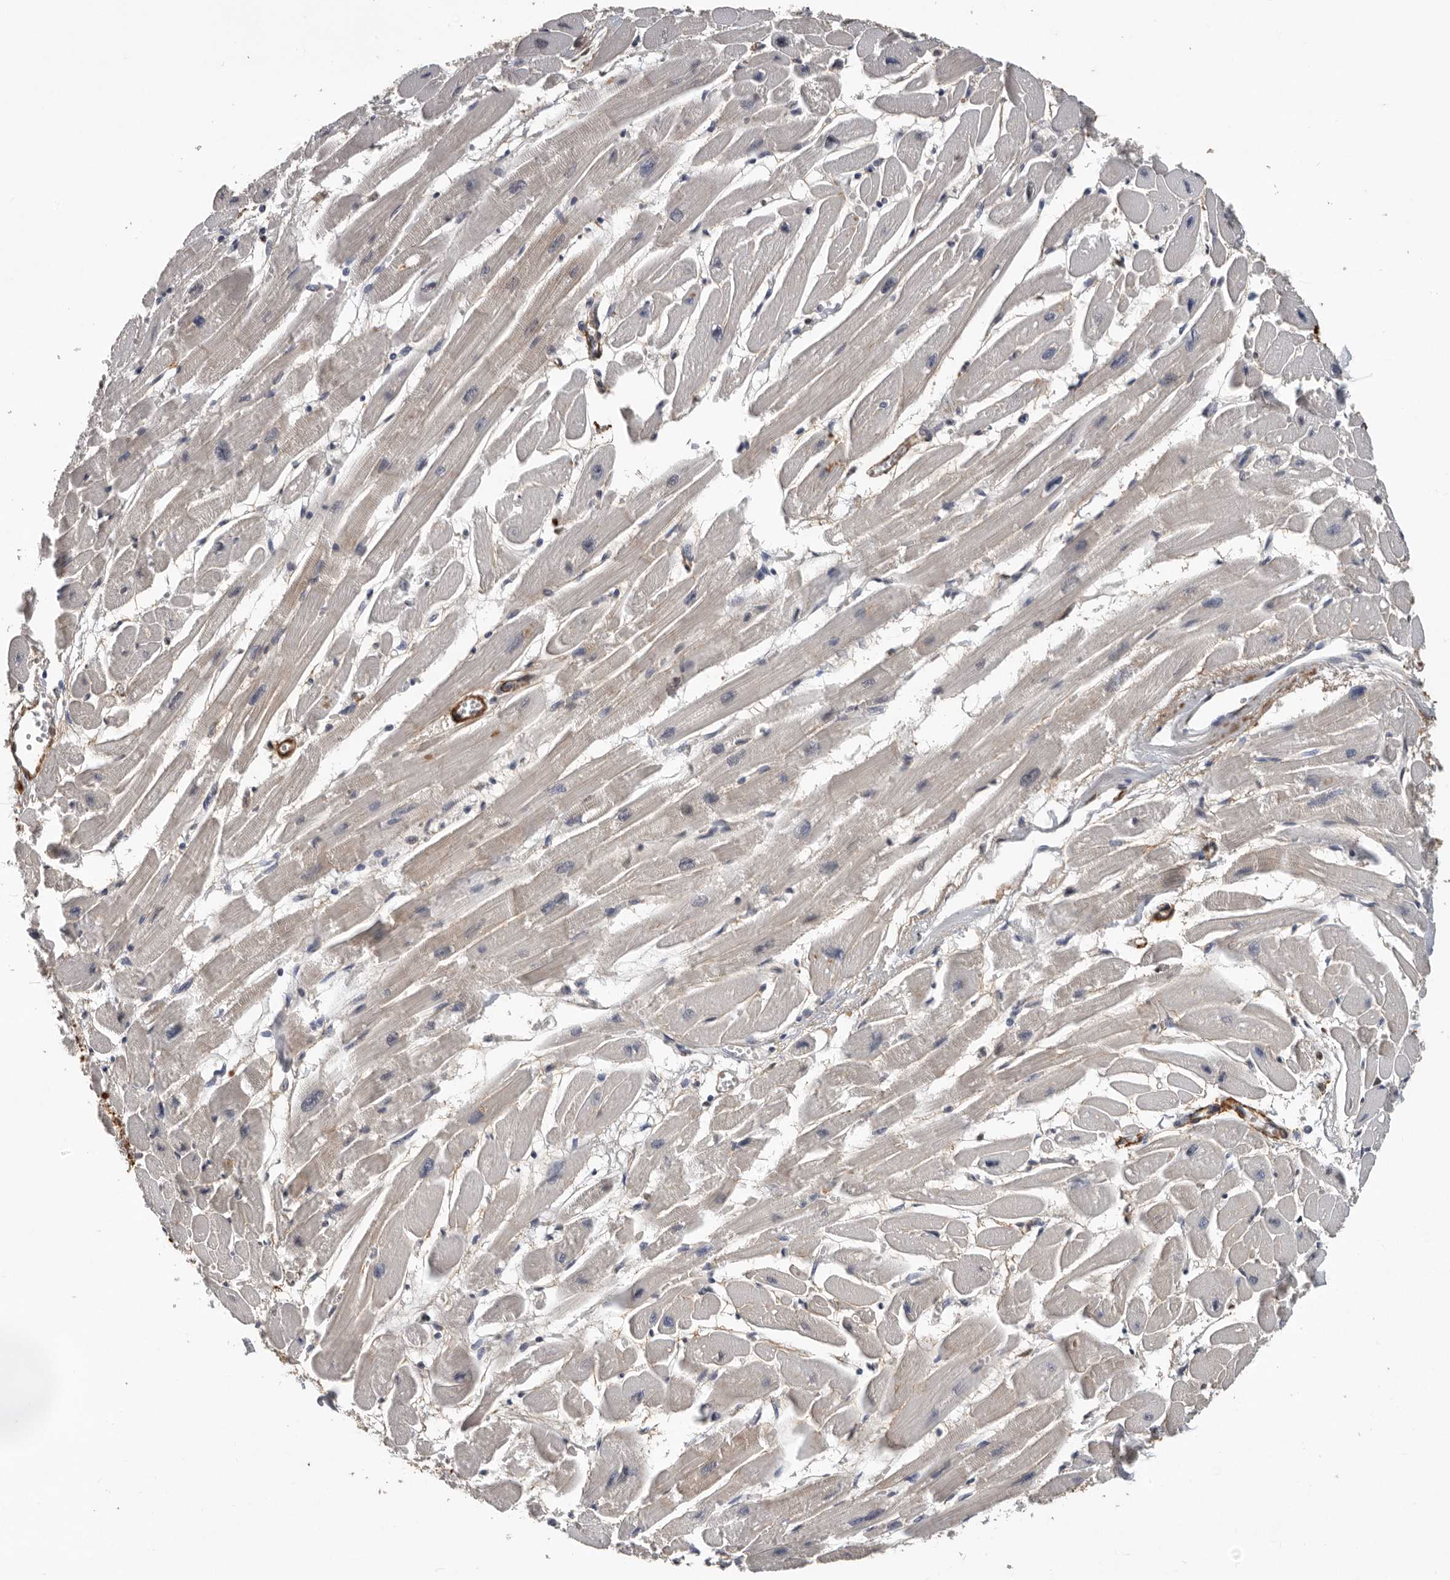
{"staining": {"intensity": "weak", "quantity": "25%-75%", "location": "cytoplasmic/membranous"}, "tissue": "heart muscle", "cell_type": "Cardiomyocytes", "image_type": "normal", "snomed": [{"axis": "morphology", "description": "Normal tissue, NOS"}, {"axis": "topography", "description": "Heart"}], "caption": "Brown immunohistochemical staining in normal human heart muscle shows weak cytoplasmic/membranous staining in approximately 25%-75% of cardiomyocytes.", "gene": "RNF157", "patient": {"sex": "female", "age": 54}}